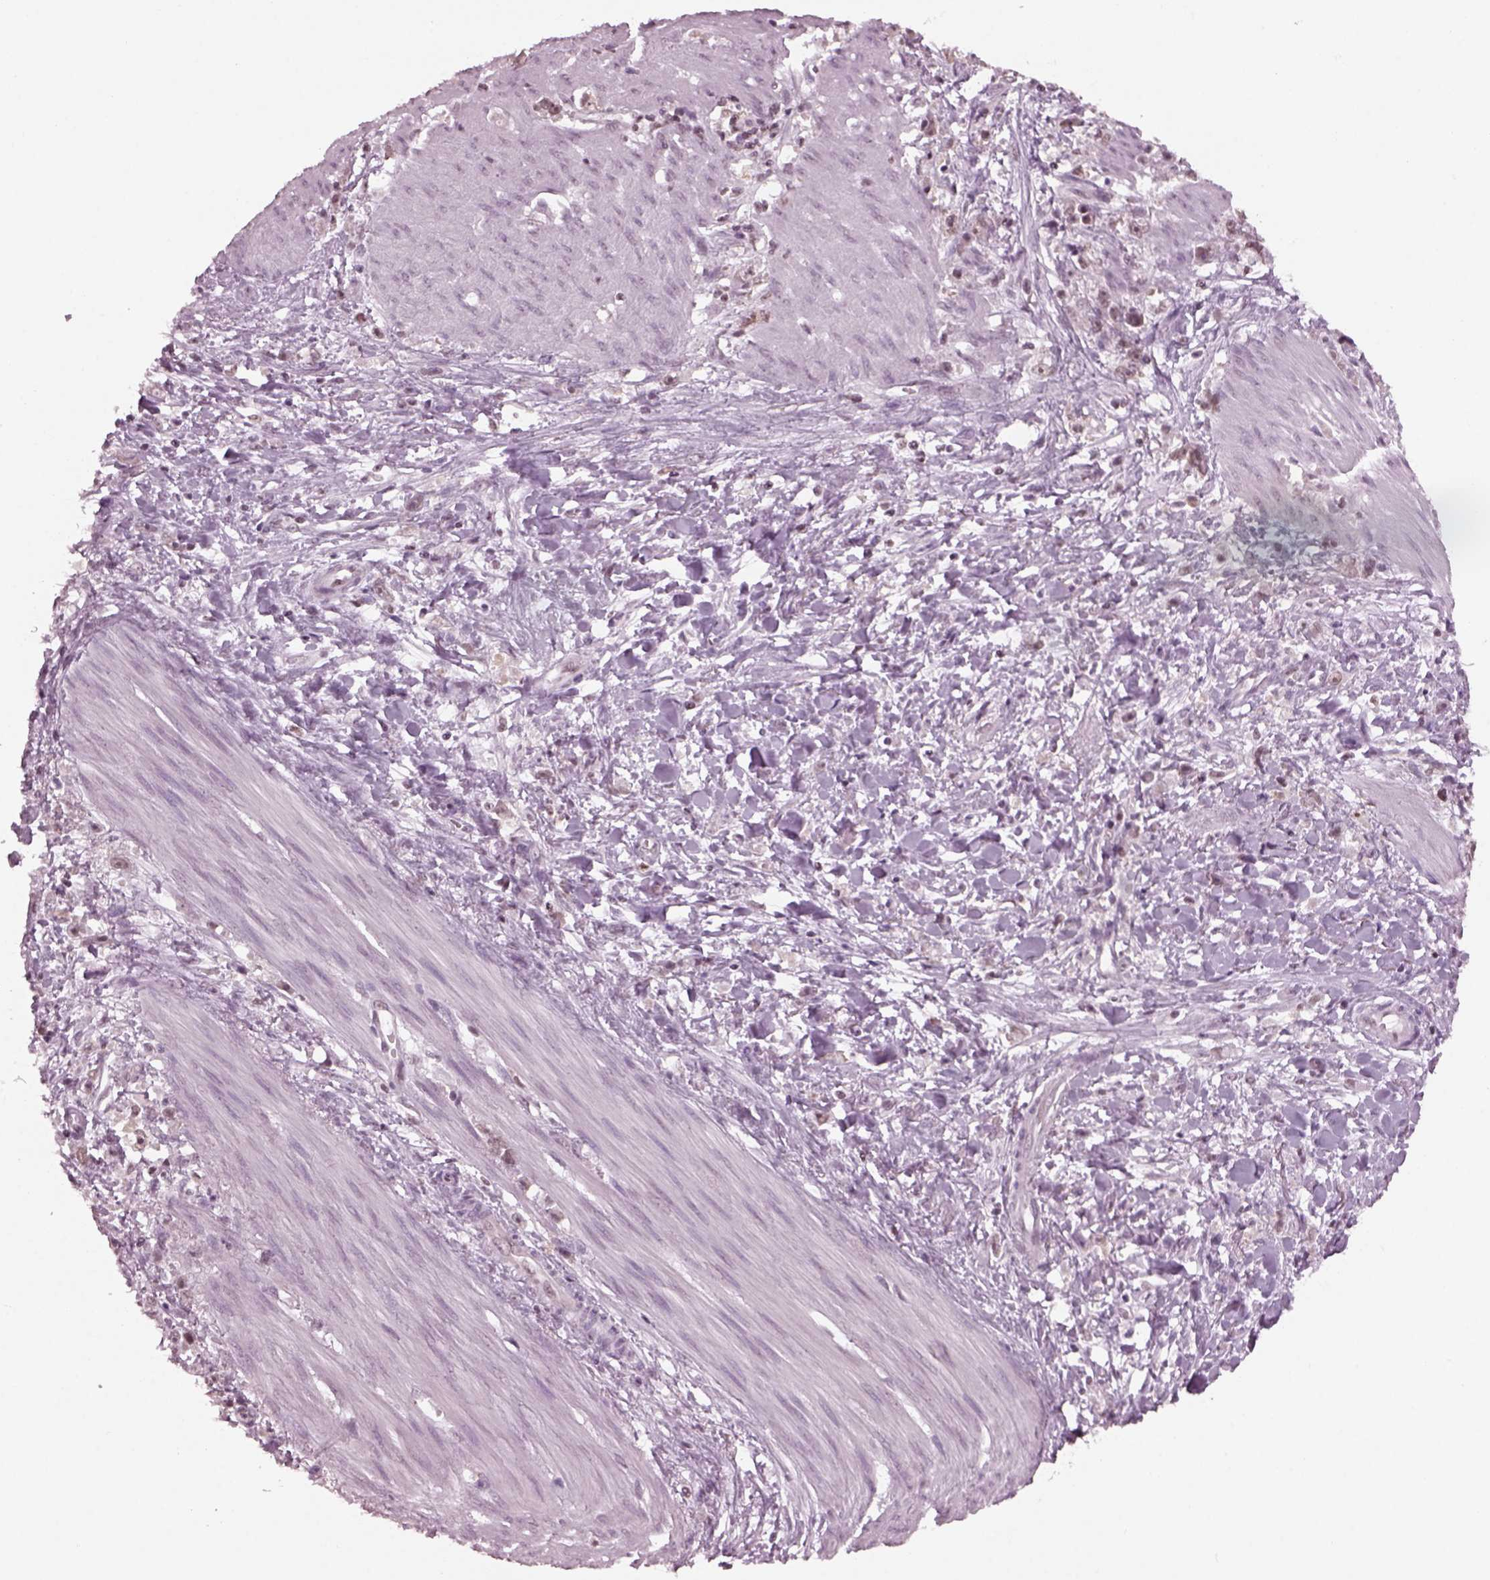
{"staining": {"intensity": "weak", "quantity": ">75%", "location": "nuclear"}, "tissue": "stomach cancer", "cell_type": "Tumor cells", "image_type": "cancer", "snomed": [{"axis": "morphology", "description": "Adenocarcinoma, NOS"}, {"axis": "topography", "description": "Stomach"}], "caption": "Tumor cells reveal low levels of weak nuclear staining in about >75% of cells in human stomach cancer (adenocarcinoma).", "gene": "RUVBL2", "patient": {"sex": "female", "age": 59}}